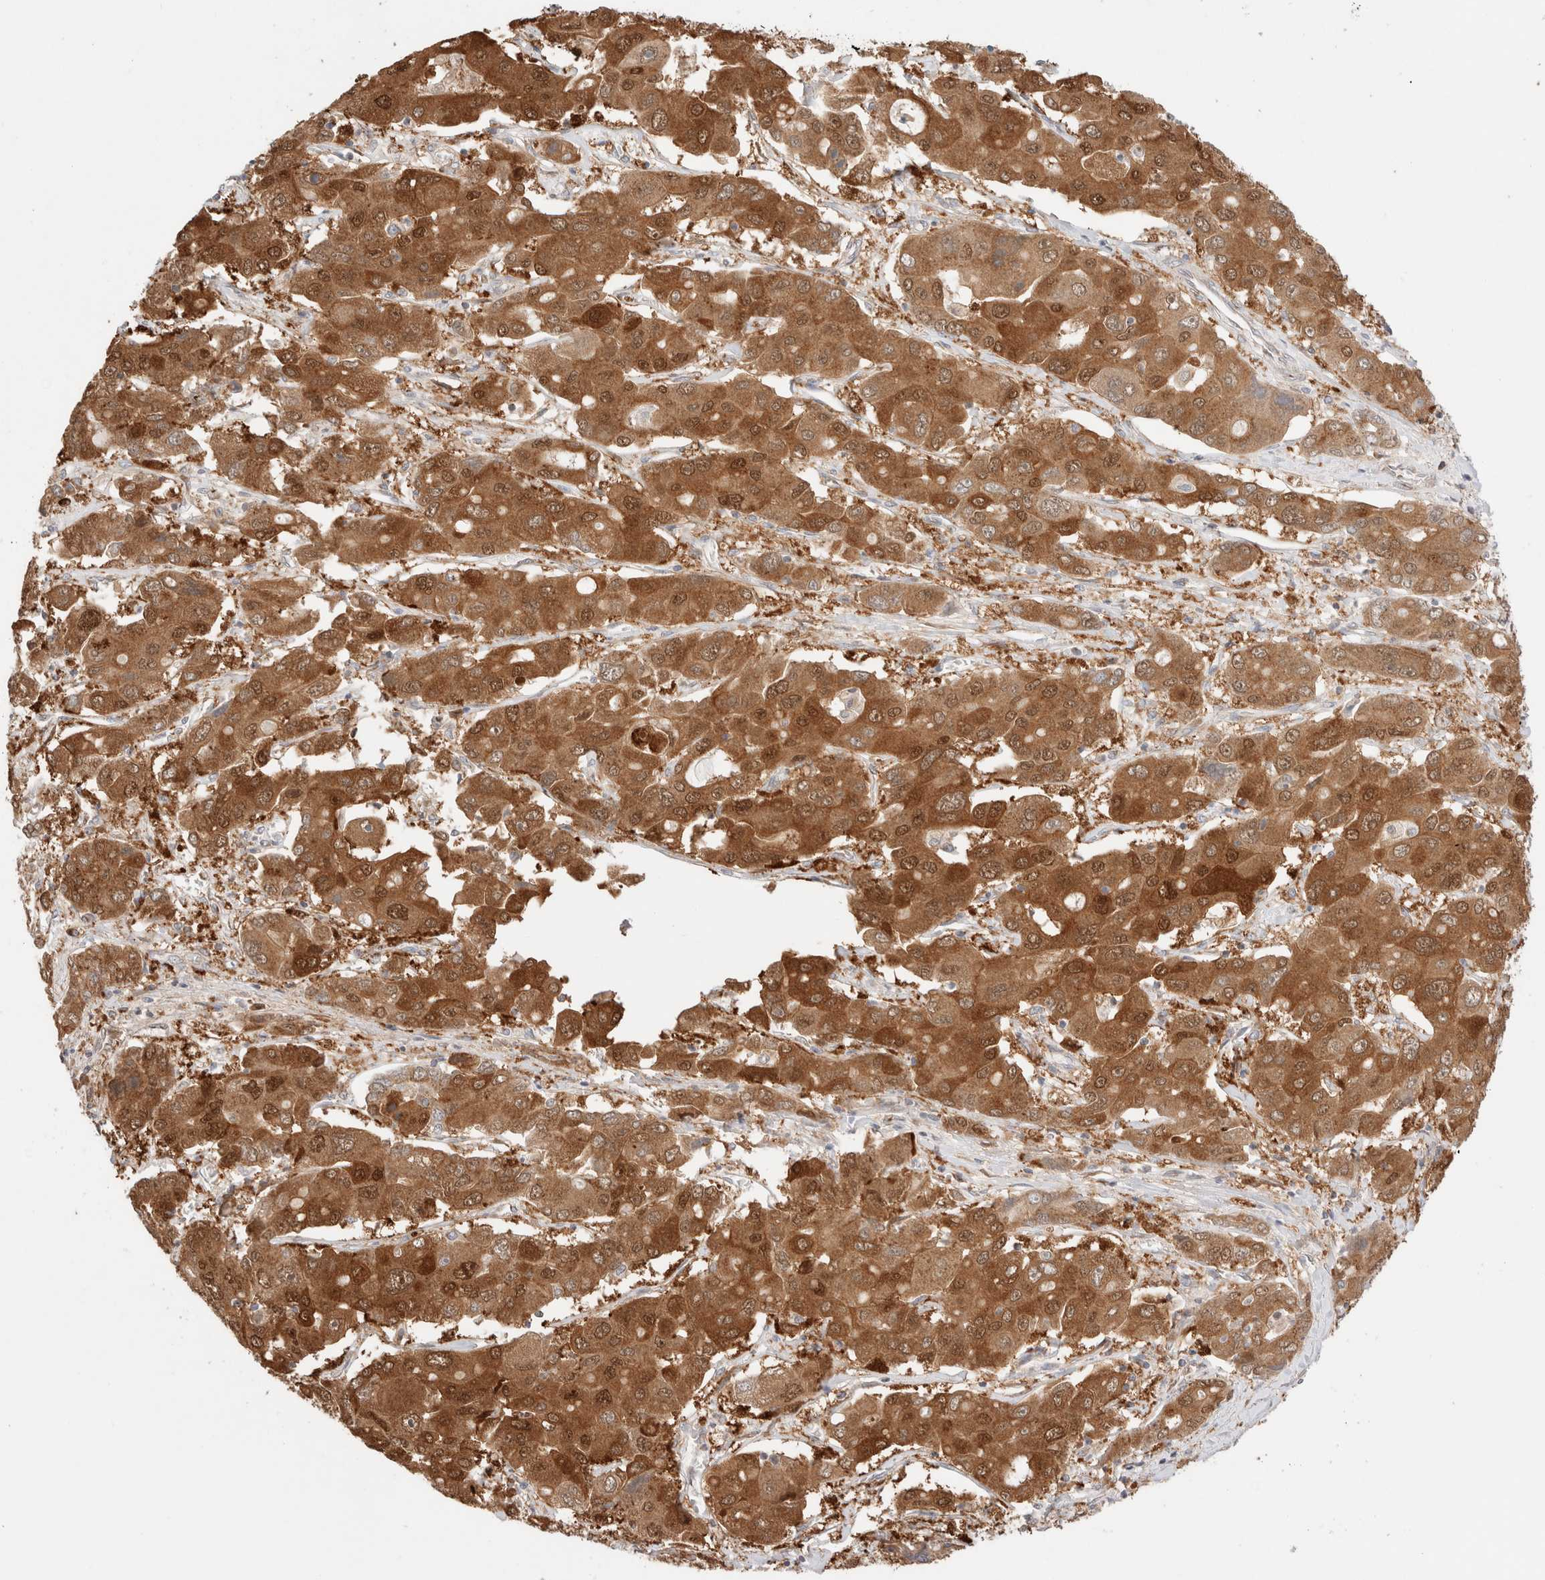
{"staining": {"intensity": "strong", "quantity": ">75%", "location": "cytoplasmic/membranous,nuclear"}, "tissue": "liver cancer", "cell_type": "Tumor cells", "image_type": "cancer", "snomed": [{"axis": "morphology", "description": "Cholangiocarcinoma"}, {"axis": "topography", "description": "Liver"}], "caption": "Cholangiocarcinoma (liver) was stained to show a protein in brown. There is high levels of strong cytoplasmic/membranous and nuclear staining in approximately >75% of tumor cells.", "gene": "LMAN2L", "patient": {"sex": "male", "age": 67}}